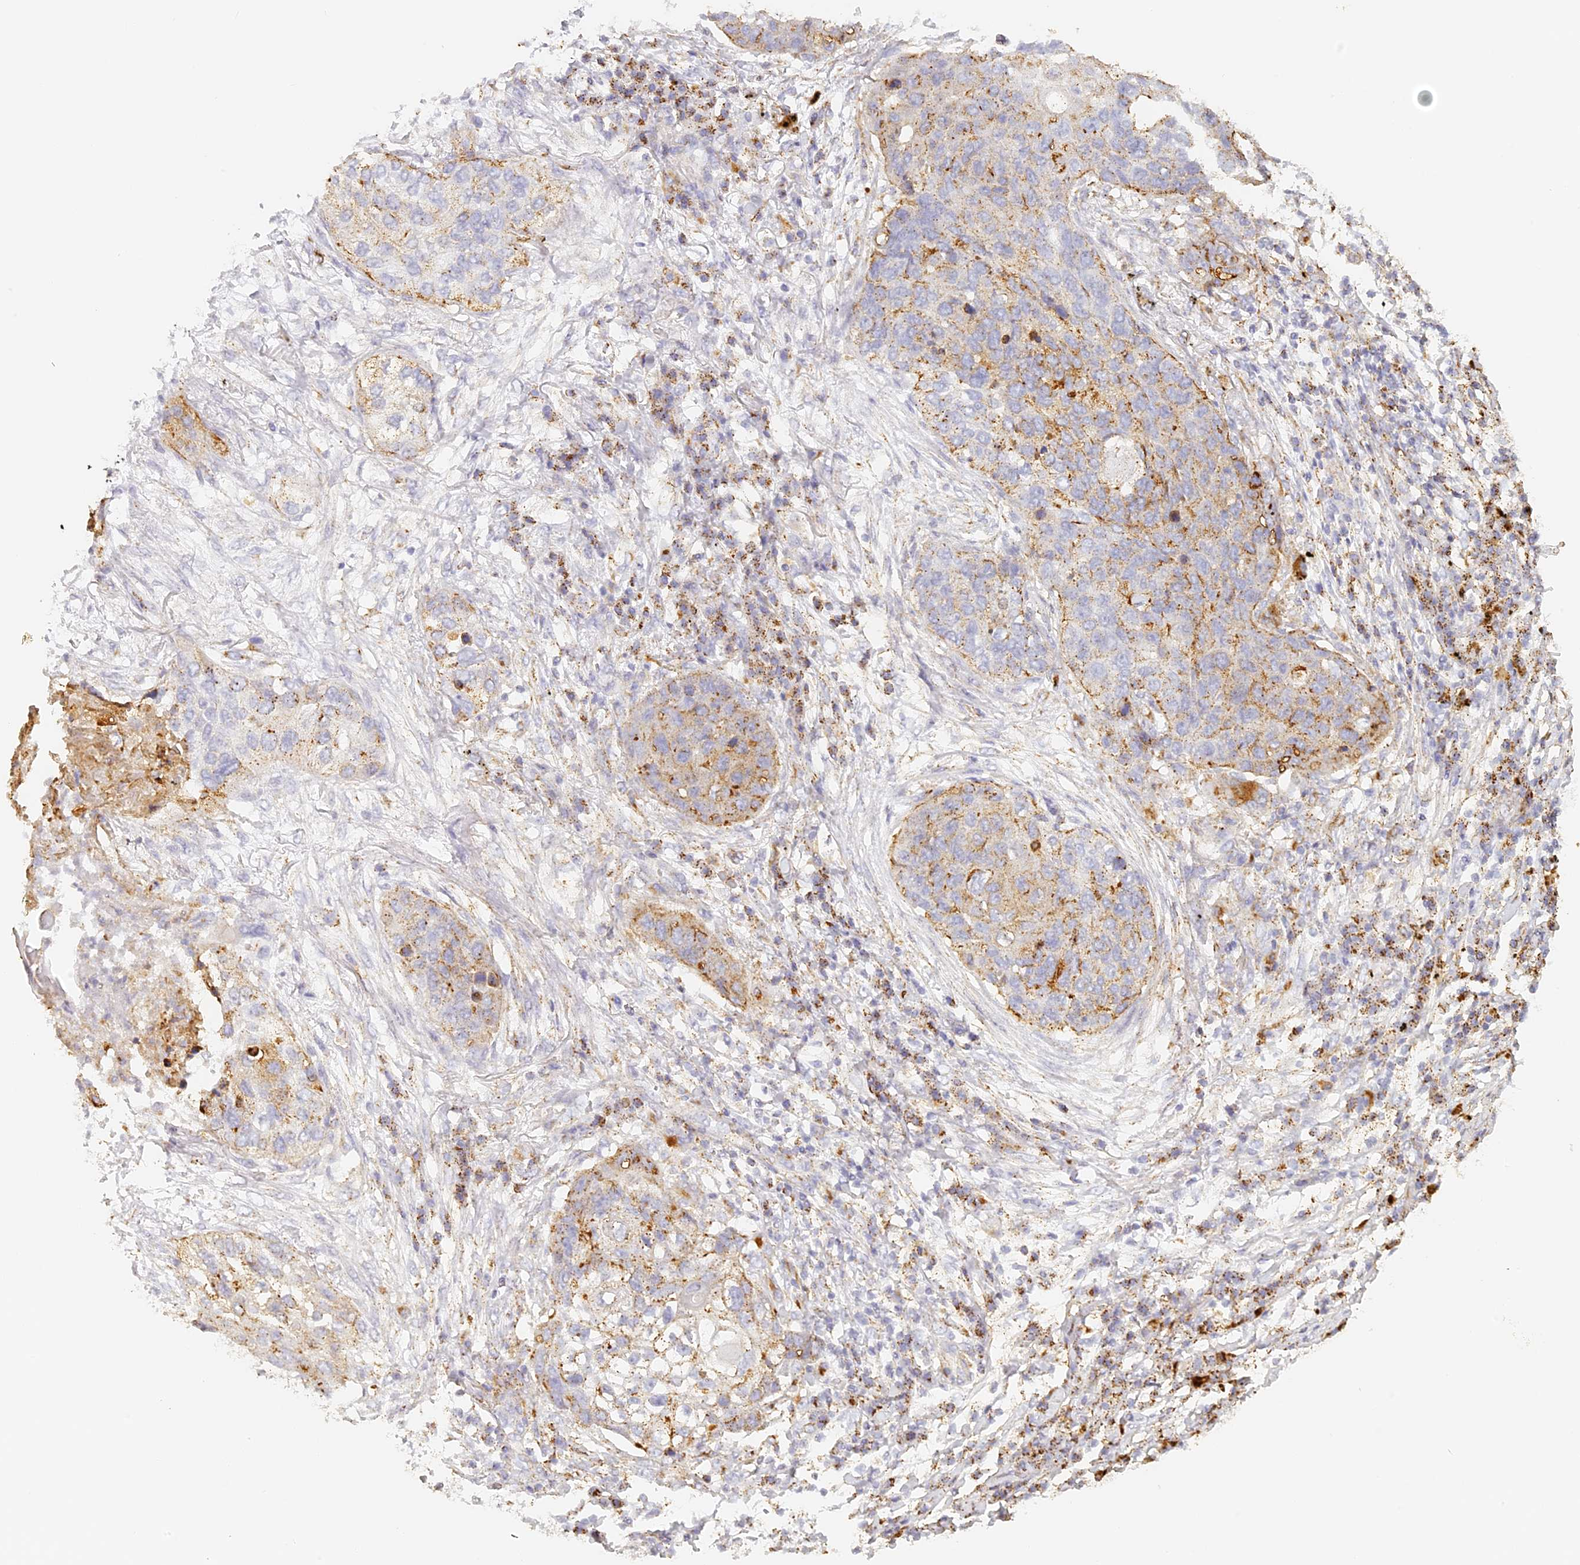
{"staining": {"intensity": "moderate", "quantity": ">75%", "location": "cytoplasmic/membranous"}, "tissue": "lung cancer", "cell_type": "Tumor cells", "image_type": "cancer", "snomed": [{"axis": "morphology", "description": "Squamous cell carcinoma, NOS"}, {"axis": "topography", "description": "Lung"}], "caption": "Lung squamous cell carcinoma stained with IHC shows moderate cytoplasmic/membranous expression in about >75% of tumor cells.", "gene": "LAMP2", "patient": {"sex": "female", "age": 63}}